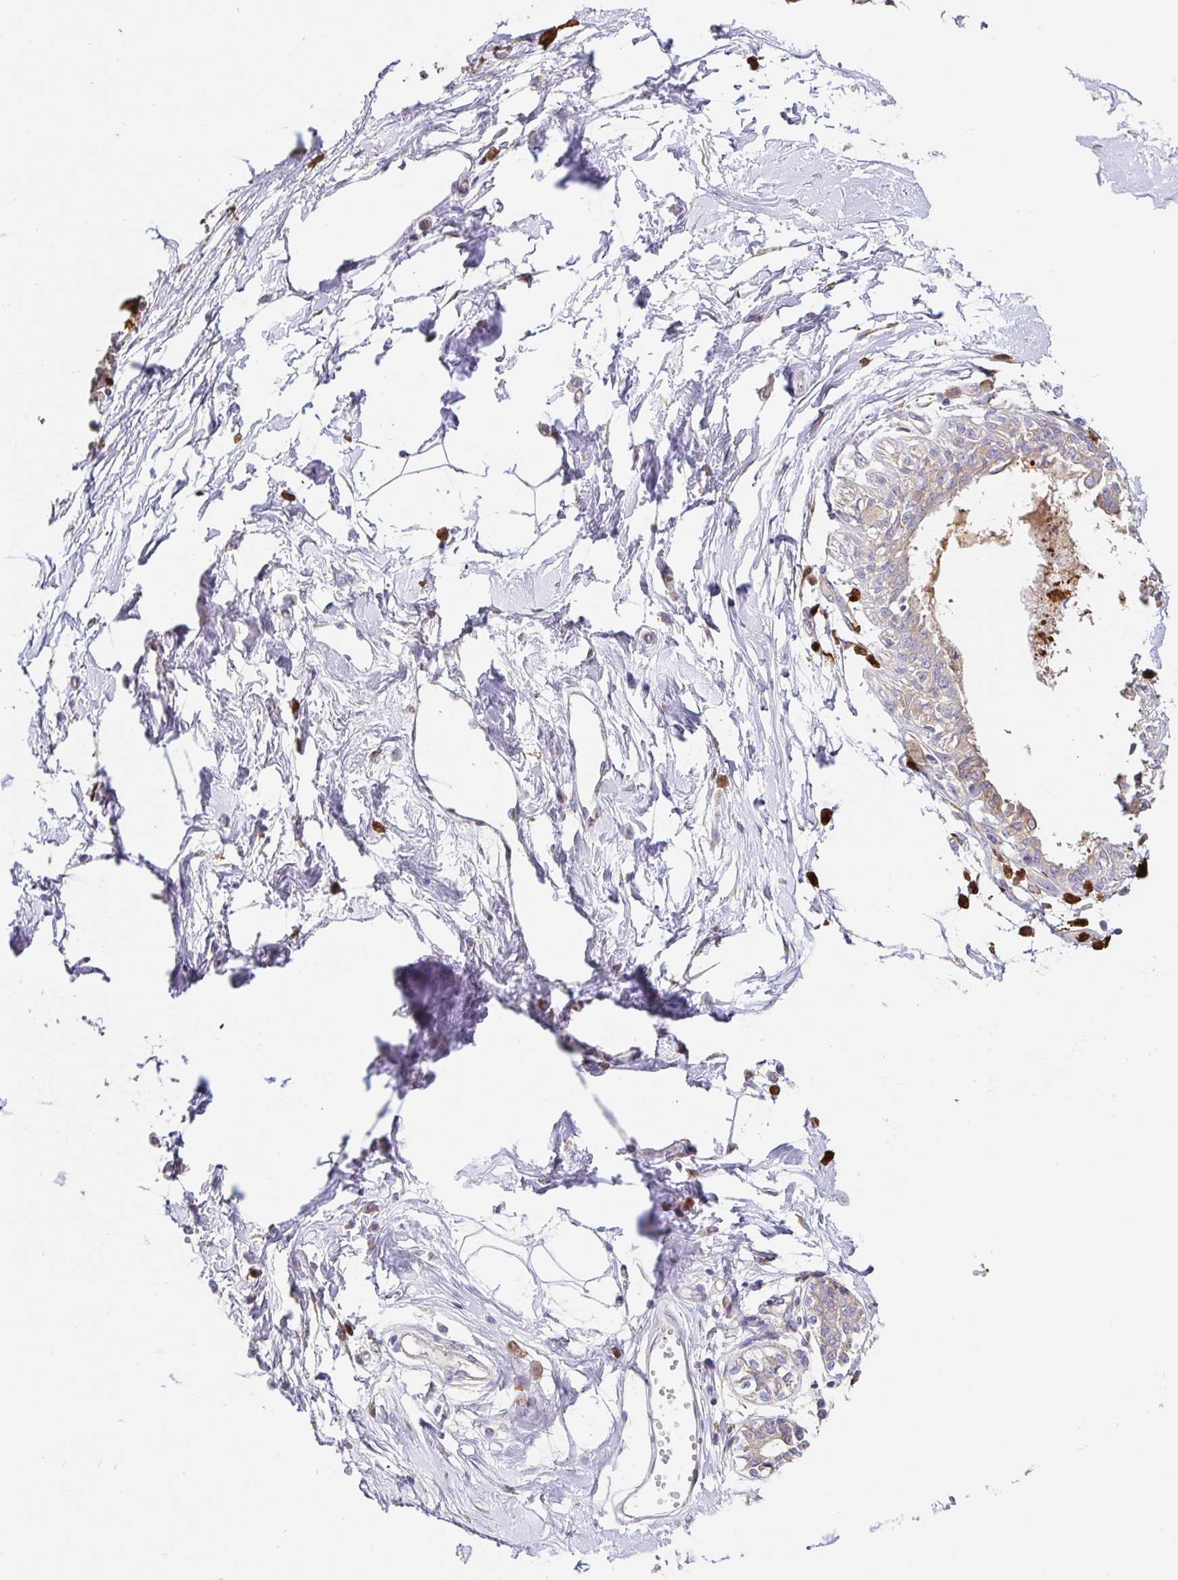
{"staining": {"intensity": "negative", "quantity": "none", "location": "none"}, "tissue": "breast", "cell_type": "Adipocytes", "image_type": "normal", "snomed": [{"axis": "morphology", "description": "Normal tissue, NOS"}, {"axis": "topography", "description": "Breast"}], "caption": "Adipocytes show no significant positivity in benign breast.", "gene": "PDPK1", "patient": {"sex": "female", "age": 45}}